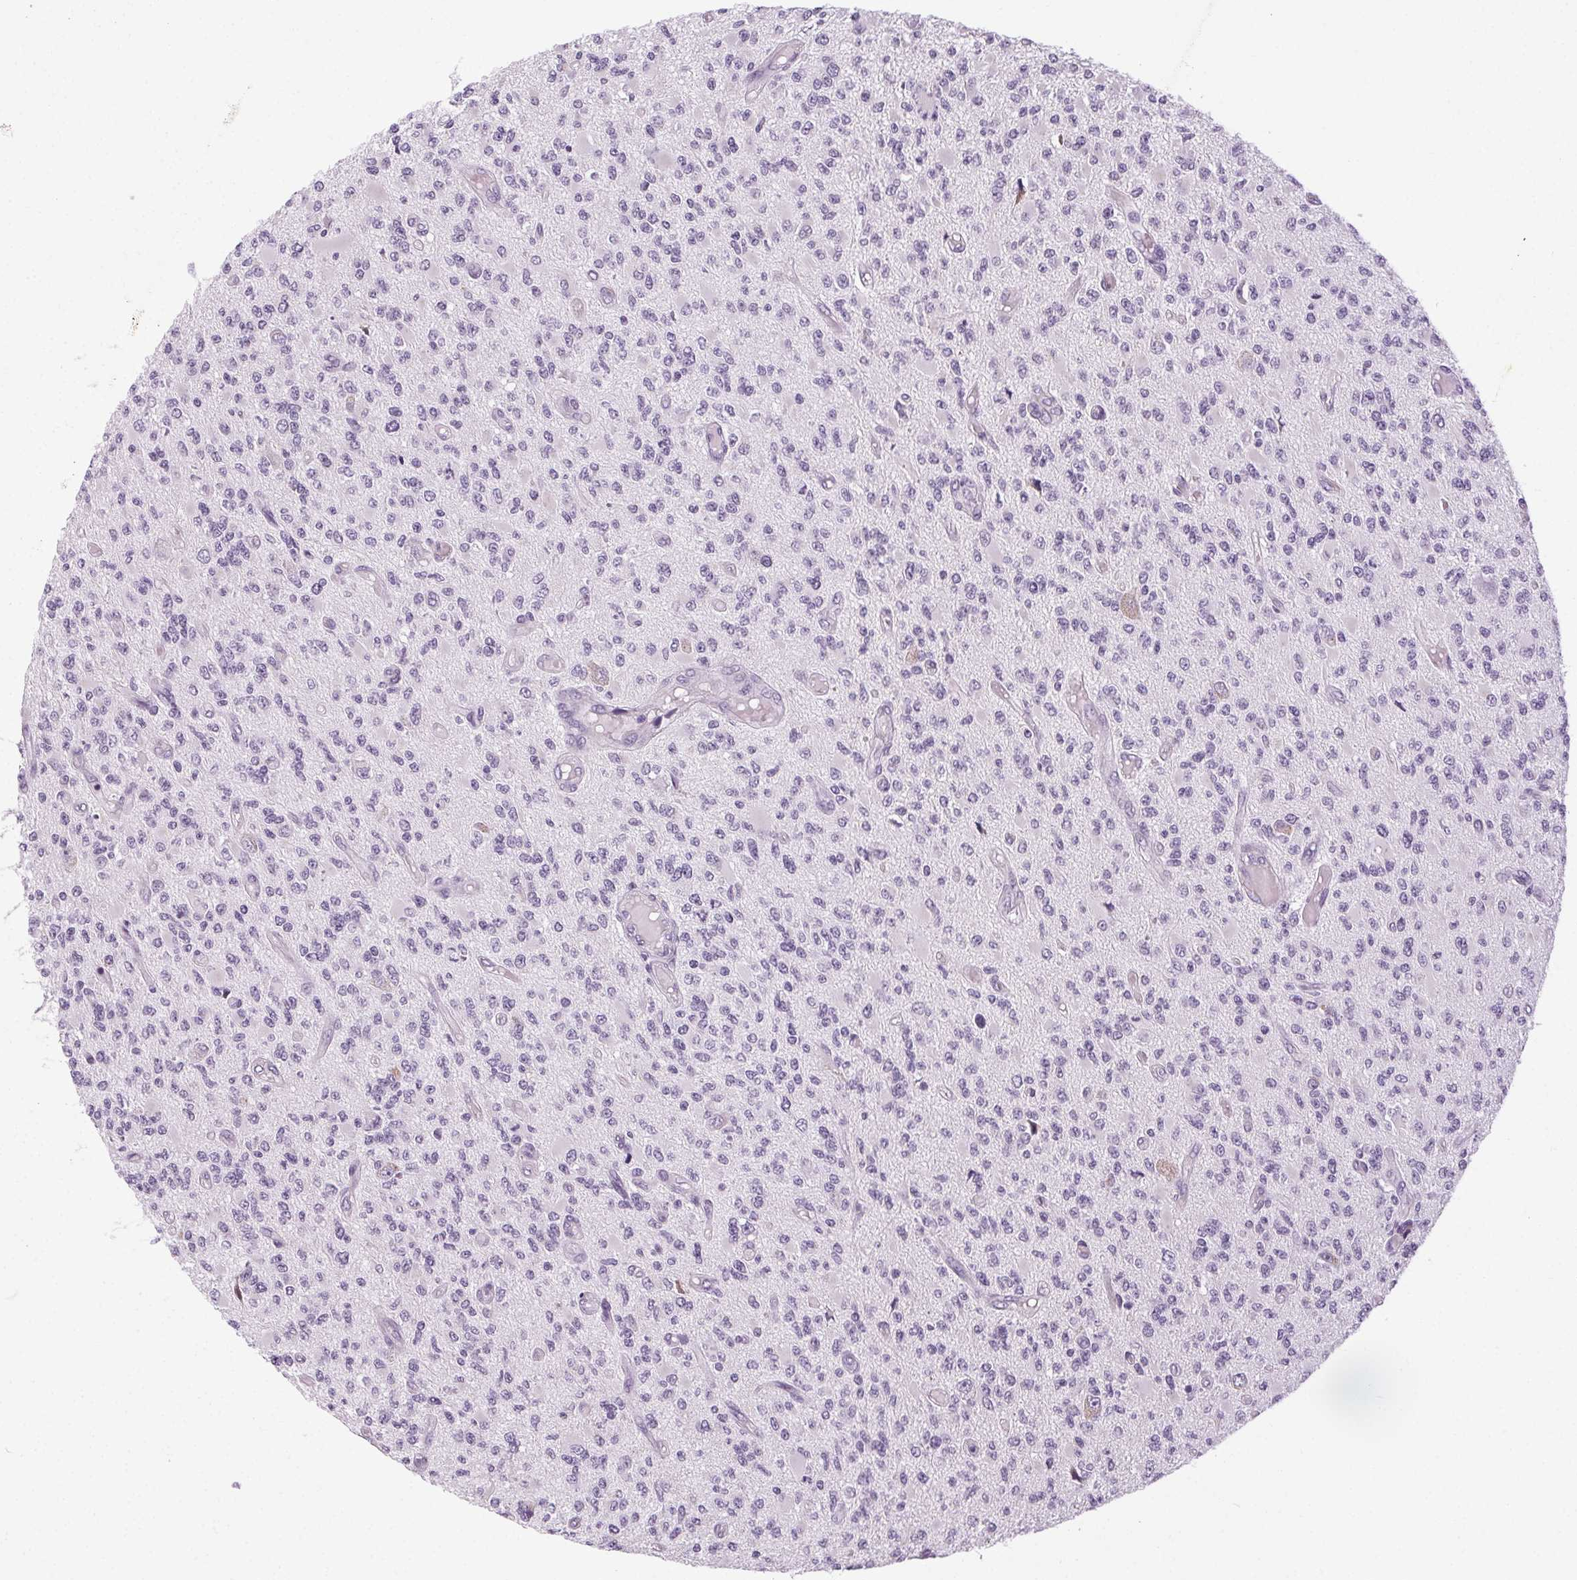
{"staining": {"intensity": "negative", "quantity": "none", "location": "none"}, "tissue": "glioma", "cell_type": "Tumor cells", "image_type": "cancer", "snomed": [{"axis": "morphology", "description": "Glioma, malignant, High grade"}, {"axis": "topography", "description": "Brain"}], "caption": "Photomicrograph shows no protein staining in tumor cells of glioma tissue. (DAB IHC with hematoxylin counter stain).", "gene": "POMC", "patient": {"sex": "female", "age": 63}}